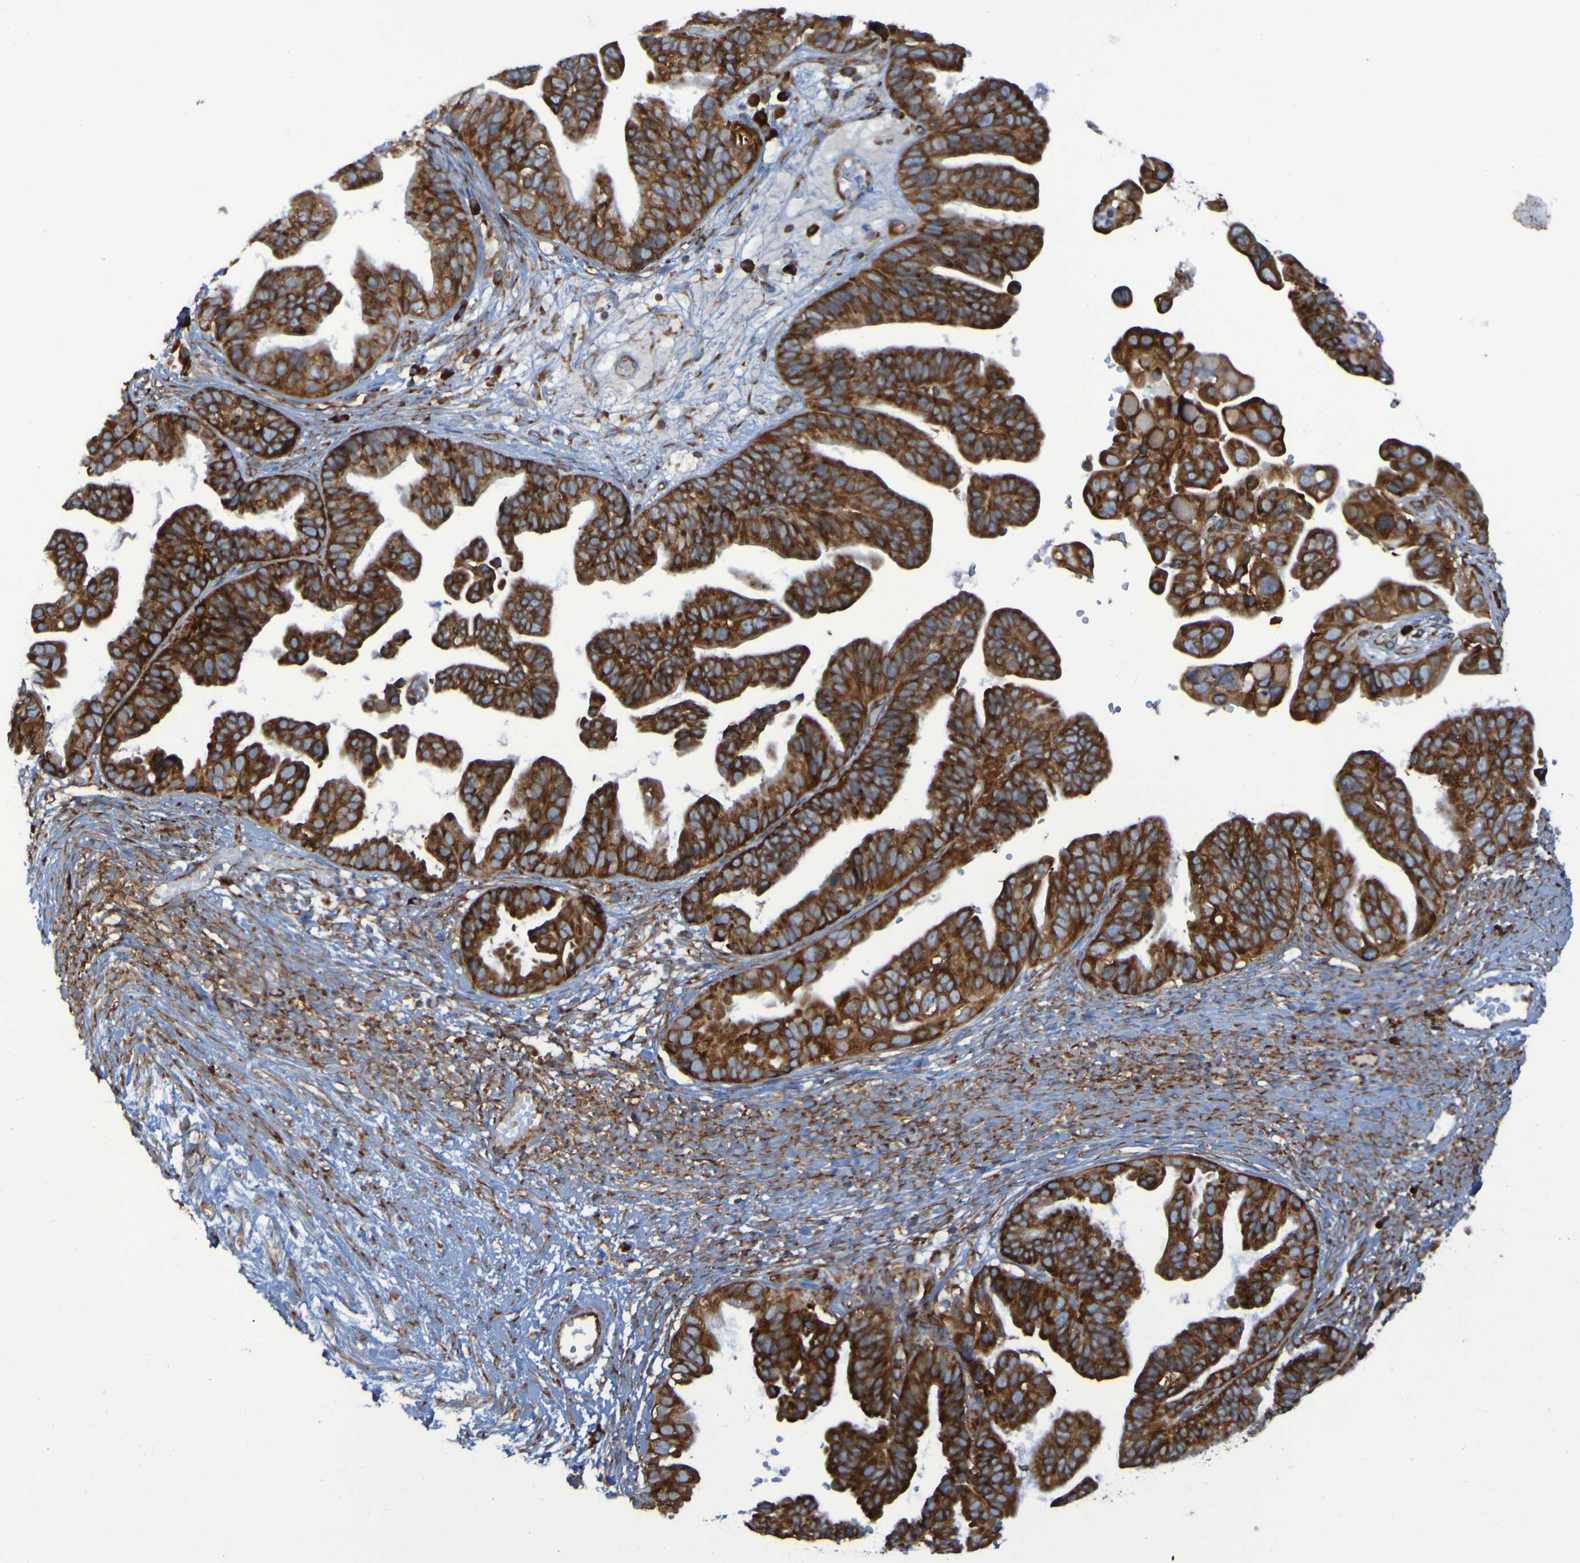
{"staining": {"intensity": "strong", "quantity": ">75%", "location": "cytoplasmic/membranous"}, "tissue": "ovarian cancer", "cell_type": "Tumor cells", "image_type": "cancer", "snomed": [{"axis": "morphology", "description": "Cystadenocarcinoma, serous, NOS"}, {"axis": "topography", "description": "Ovary"}], "caption": "Human serous cystadenocarcinoma (ovarian) stained with a protein marker displays strong staining in tumor cells.", "gene": "RPL10", "patient": {"sex": "female", "age": 56}}